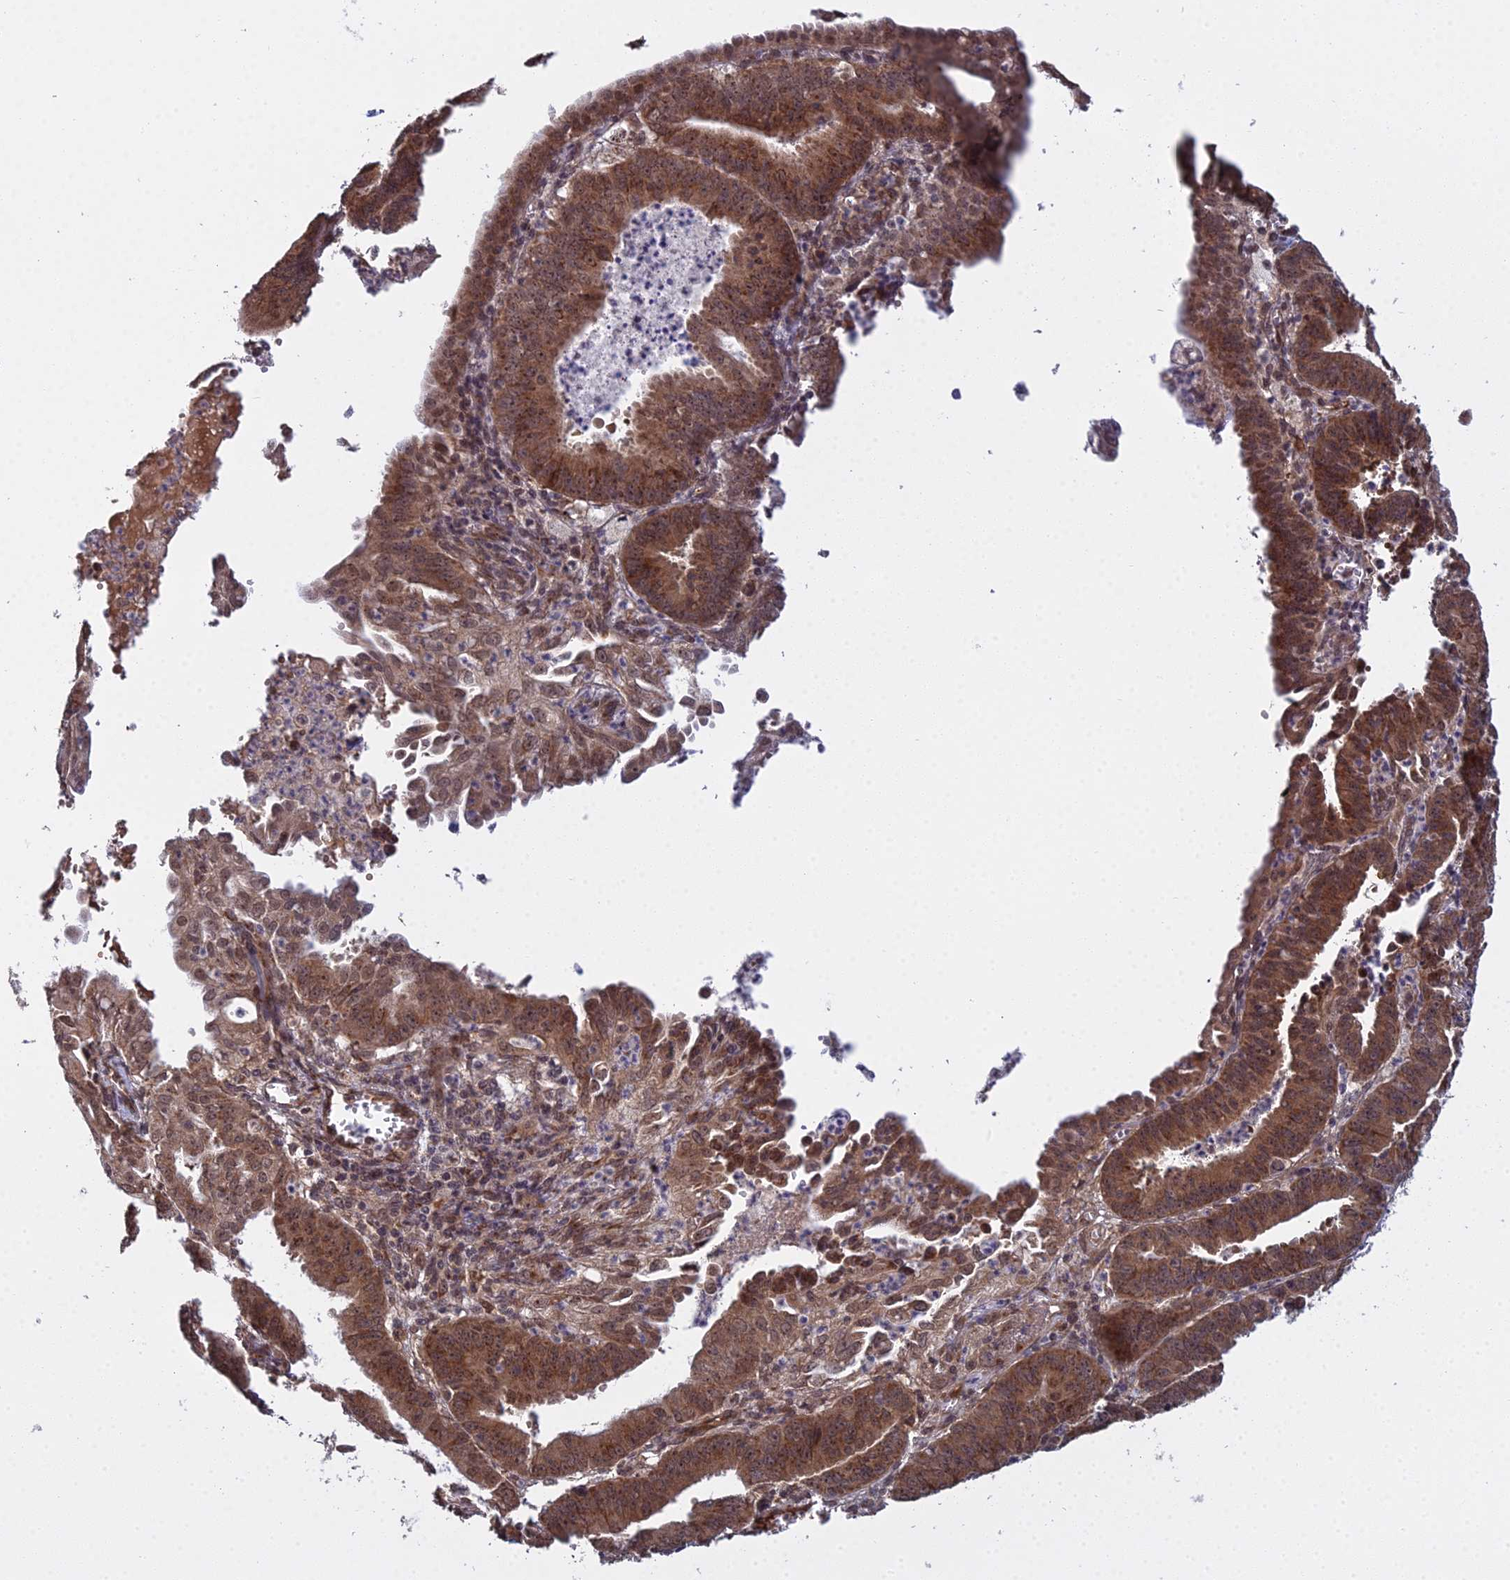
{"staining": {"intensity": "moderate", "quantity": ">75%", "location": "cytoplasmic/membranous,nuclear"}, "tissue": "endometrial cancer", "cell_type": "Tumor cells", "image_type": "cancer", "snomed": [{"axis": "morphology", "description": "Adenocarcinoma, NOS"}, {"axis": "topography", "description": "Endometrium"}], "caption": "There is medium levels of moderate cytoplasmic/membranous and nuclear staining in tumor cells of endometrial cancer, as demonstrated by immunohistochemical staining (brown color).", "gene": "MEOX1", "patient": {"sex": "female", "age": 73}}